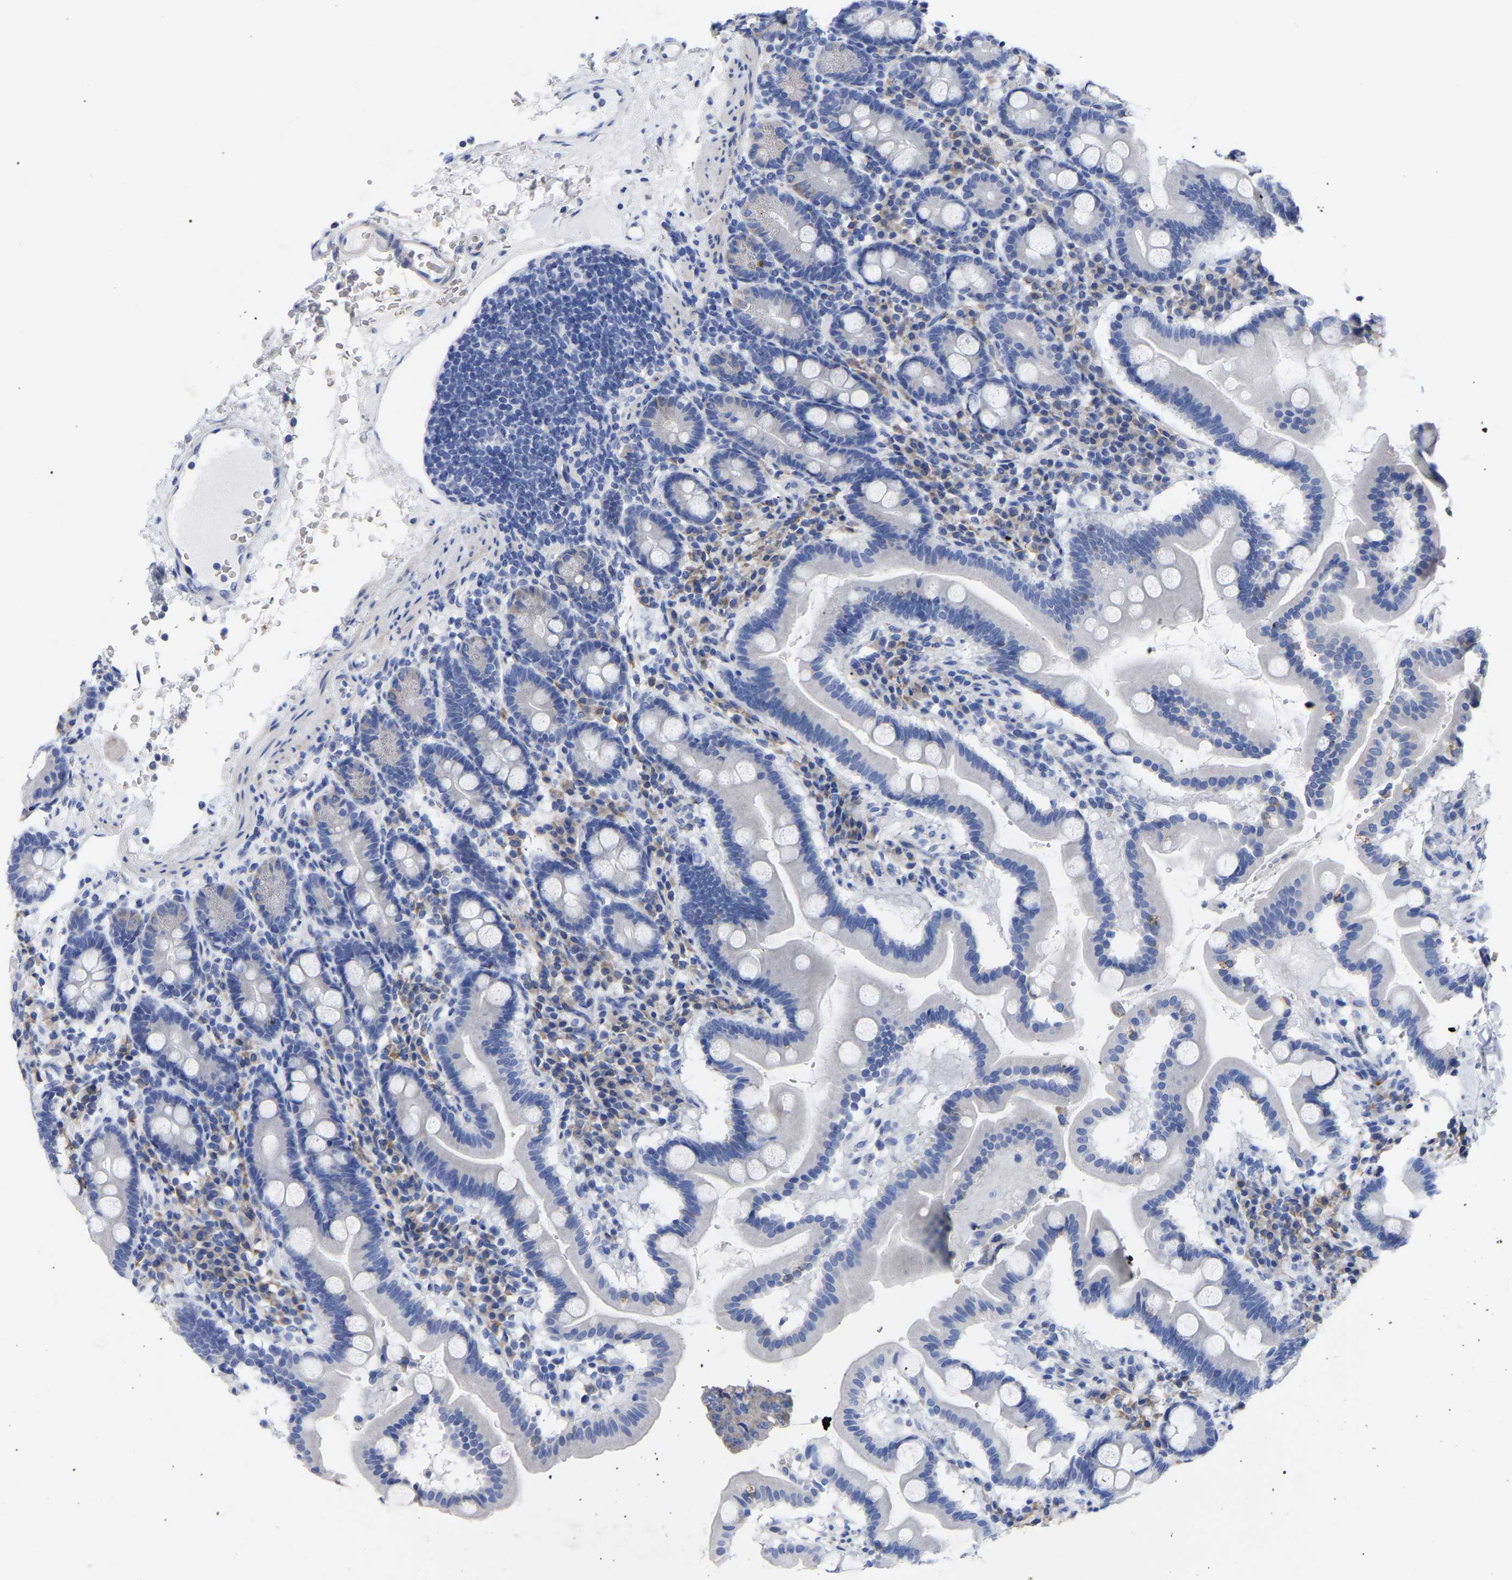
{"staining": {"intensity": "negative", "quantity": "none", "location": "none"}, "tissue": "duodenum", "cell_type": "Glandular cells", "image_type": "normal", "snomed": [{"axis": "morphology", "description": "Normal tissue, NOS"}, {"axis": "topography", "description": "Duodenum"}], "caption": "Glandular cells show no significant protein expression in benign duodenum. (Stains: DAB immunohistochemistry with hematoxylin counter stain, Microscopy: brightfield microscopy at high magnification).", "gene": "GDF3", "patient": {"sex": "male", "age": 50}}